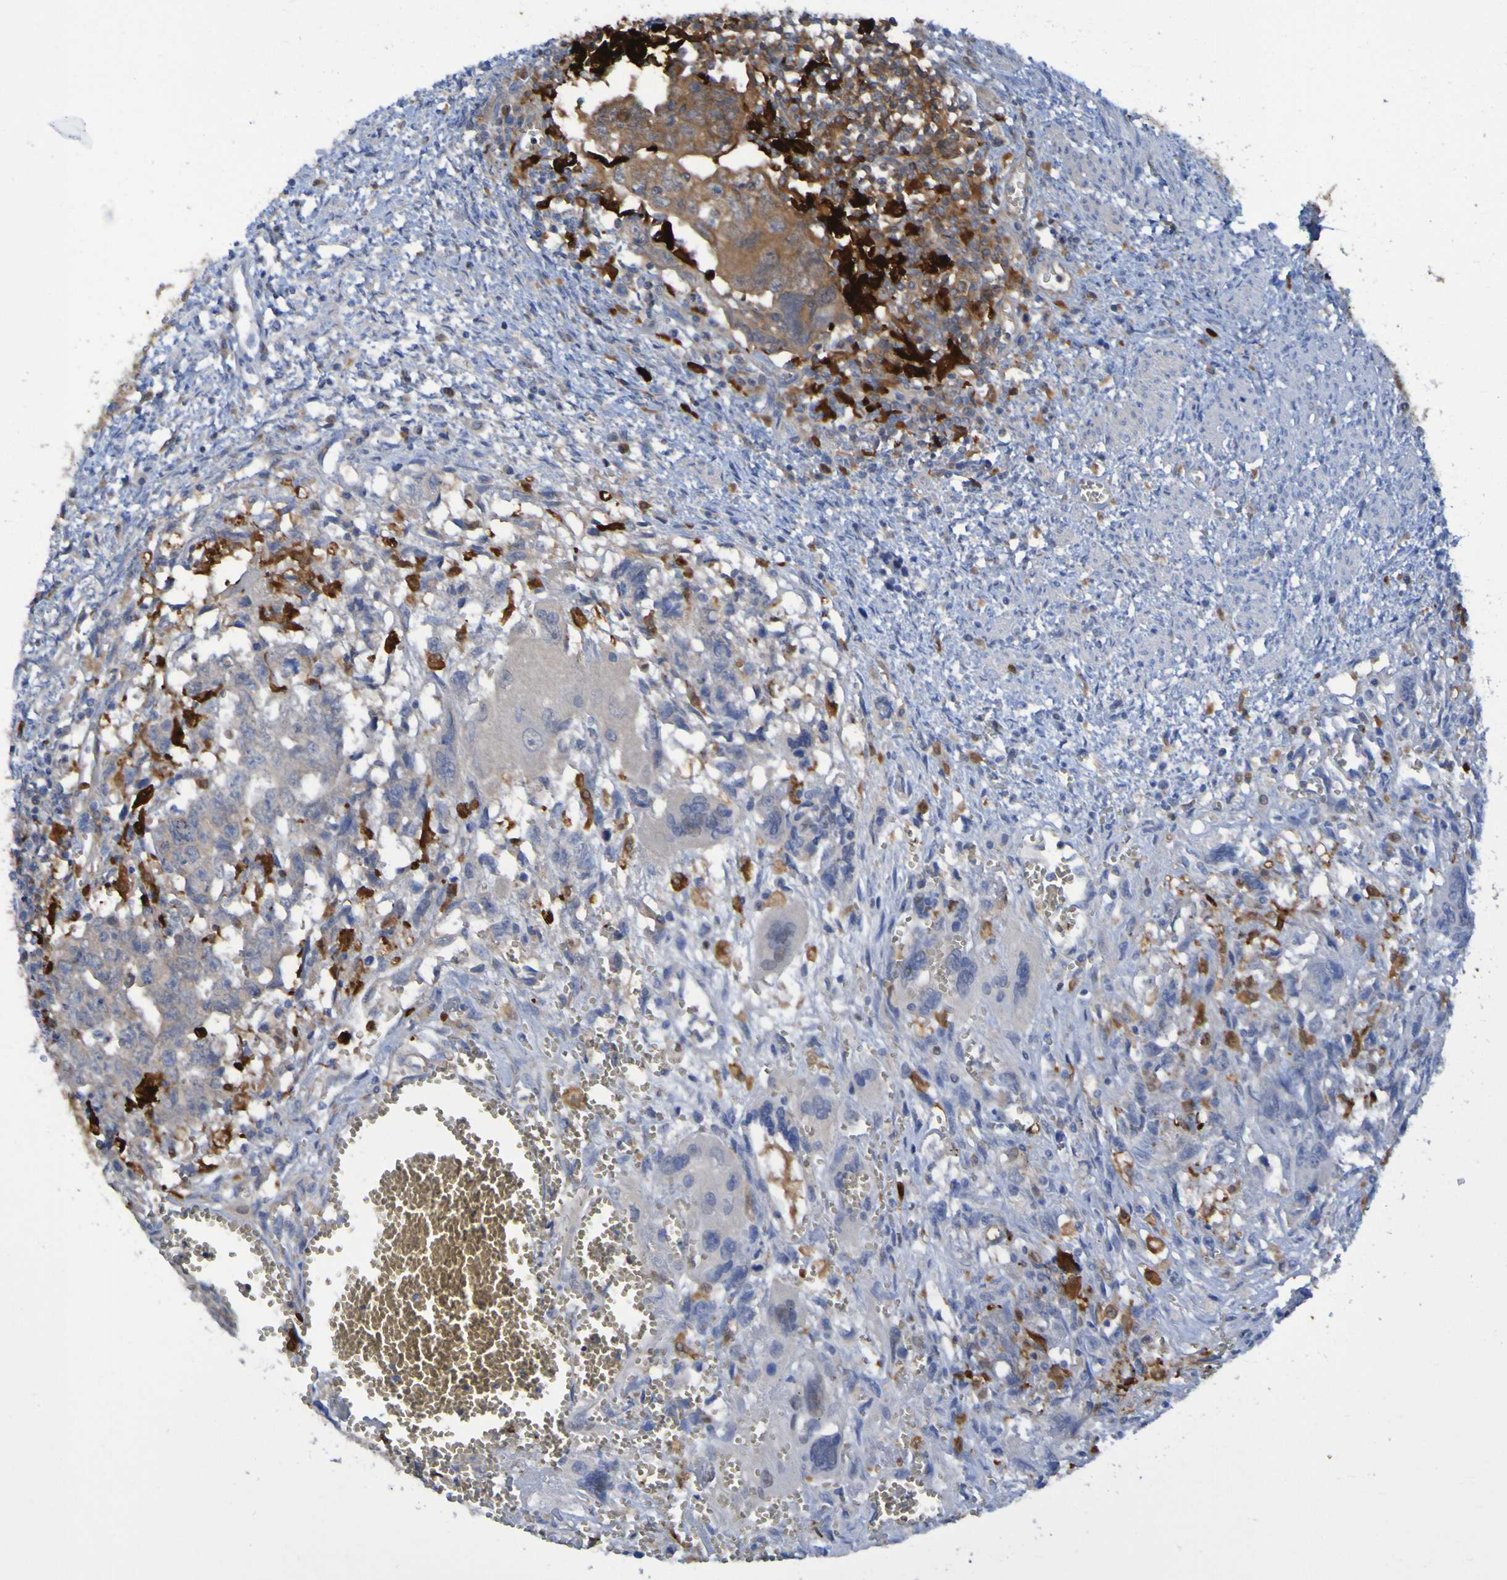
{"staining": {"intensity": "weak", "quantity": ">75%", "location": "cytoplasmic/membranous"}, "tissue": "testis cancer", "cell_type": "Tumor cells", "image_type": "cancer", "snomed": [{"axis": "morphology", "description": "Carcinoma, Embryonal, NOS"}, {"axis": "topography", "description": "Testis"}], "caption": "Protein expression analysis of testis embryonal carcinoma demonstrates weak cytoplasmic/membranous expression in approximately >75% of tumor cells. (DAB (3,3'-diaminobenzidine) IHC with brightfield microscopy, high magnification).", "gene": "MPPE1", "patient": {"sex": "male", "age": 28}}